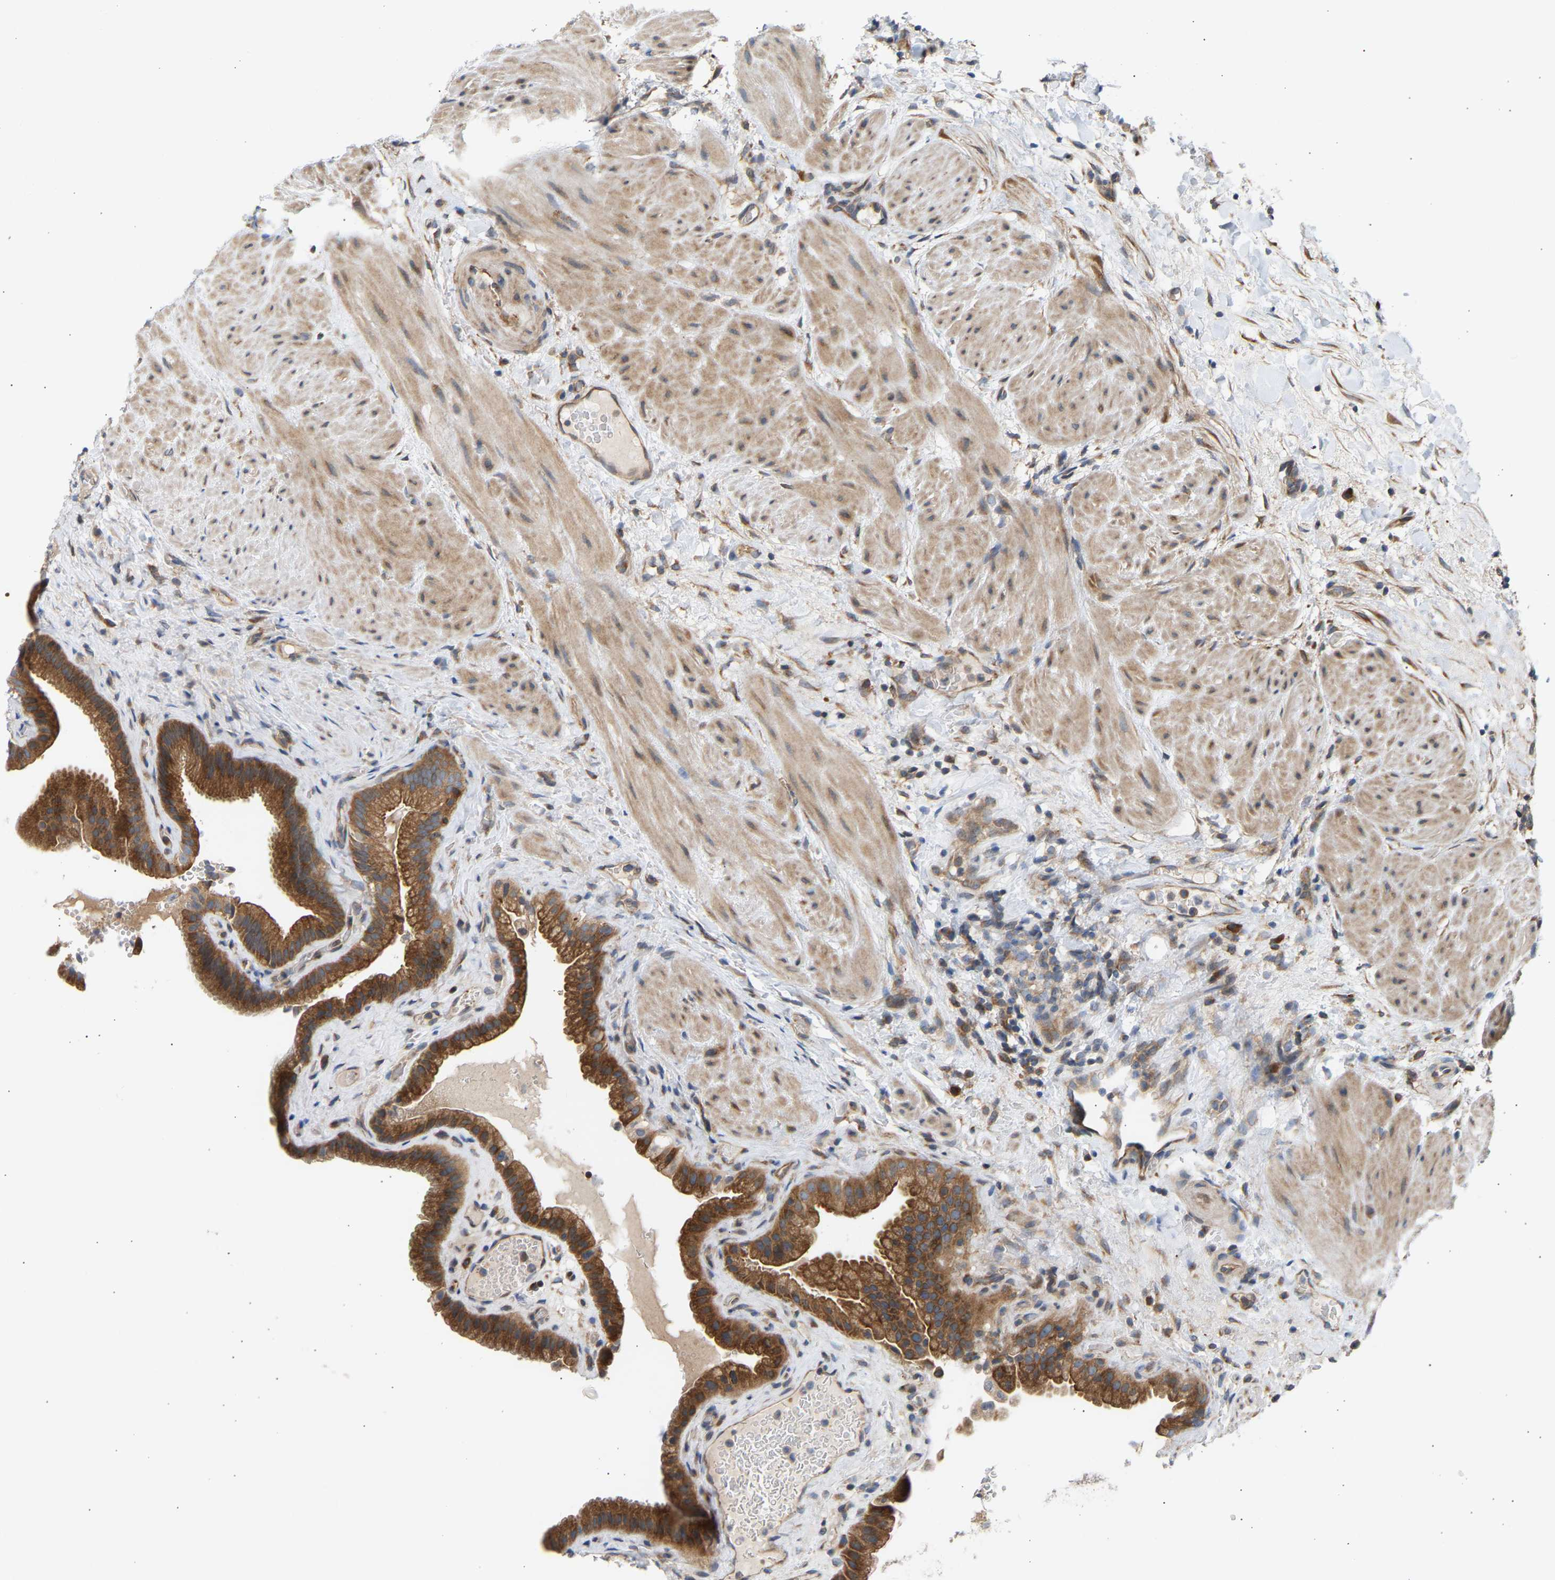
{"staining": {"intensity": "strong", "quantity": ">75%", "location": "cytoplasmic/membranous"}, "tissue": "gallbladder", "cell_type": "Glandular cells", "image_type": "normal", "snomed": [{"axis": "morphology", "description": "Normal tissue, NOS"}, {"axis": "topography", "description": "Gallbladder"}], "caption": "The micrograph displays a brown stain indicating the presence of a protein in the cytoplasmic/membranous of glandular cells in gallbladder.", "gene": "GCN1", "patient": {"sex": "male", "age": 49}}